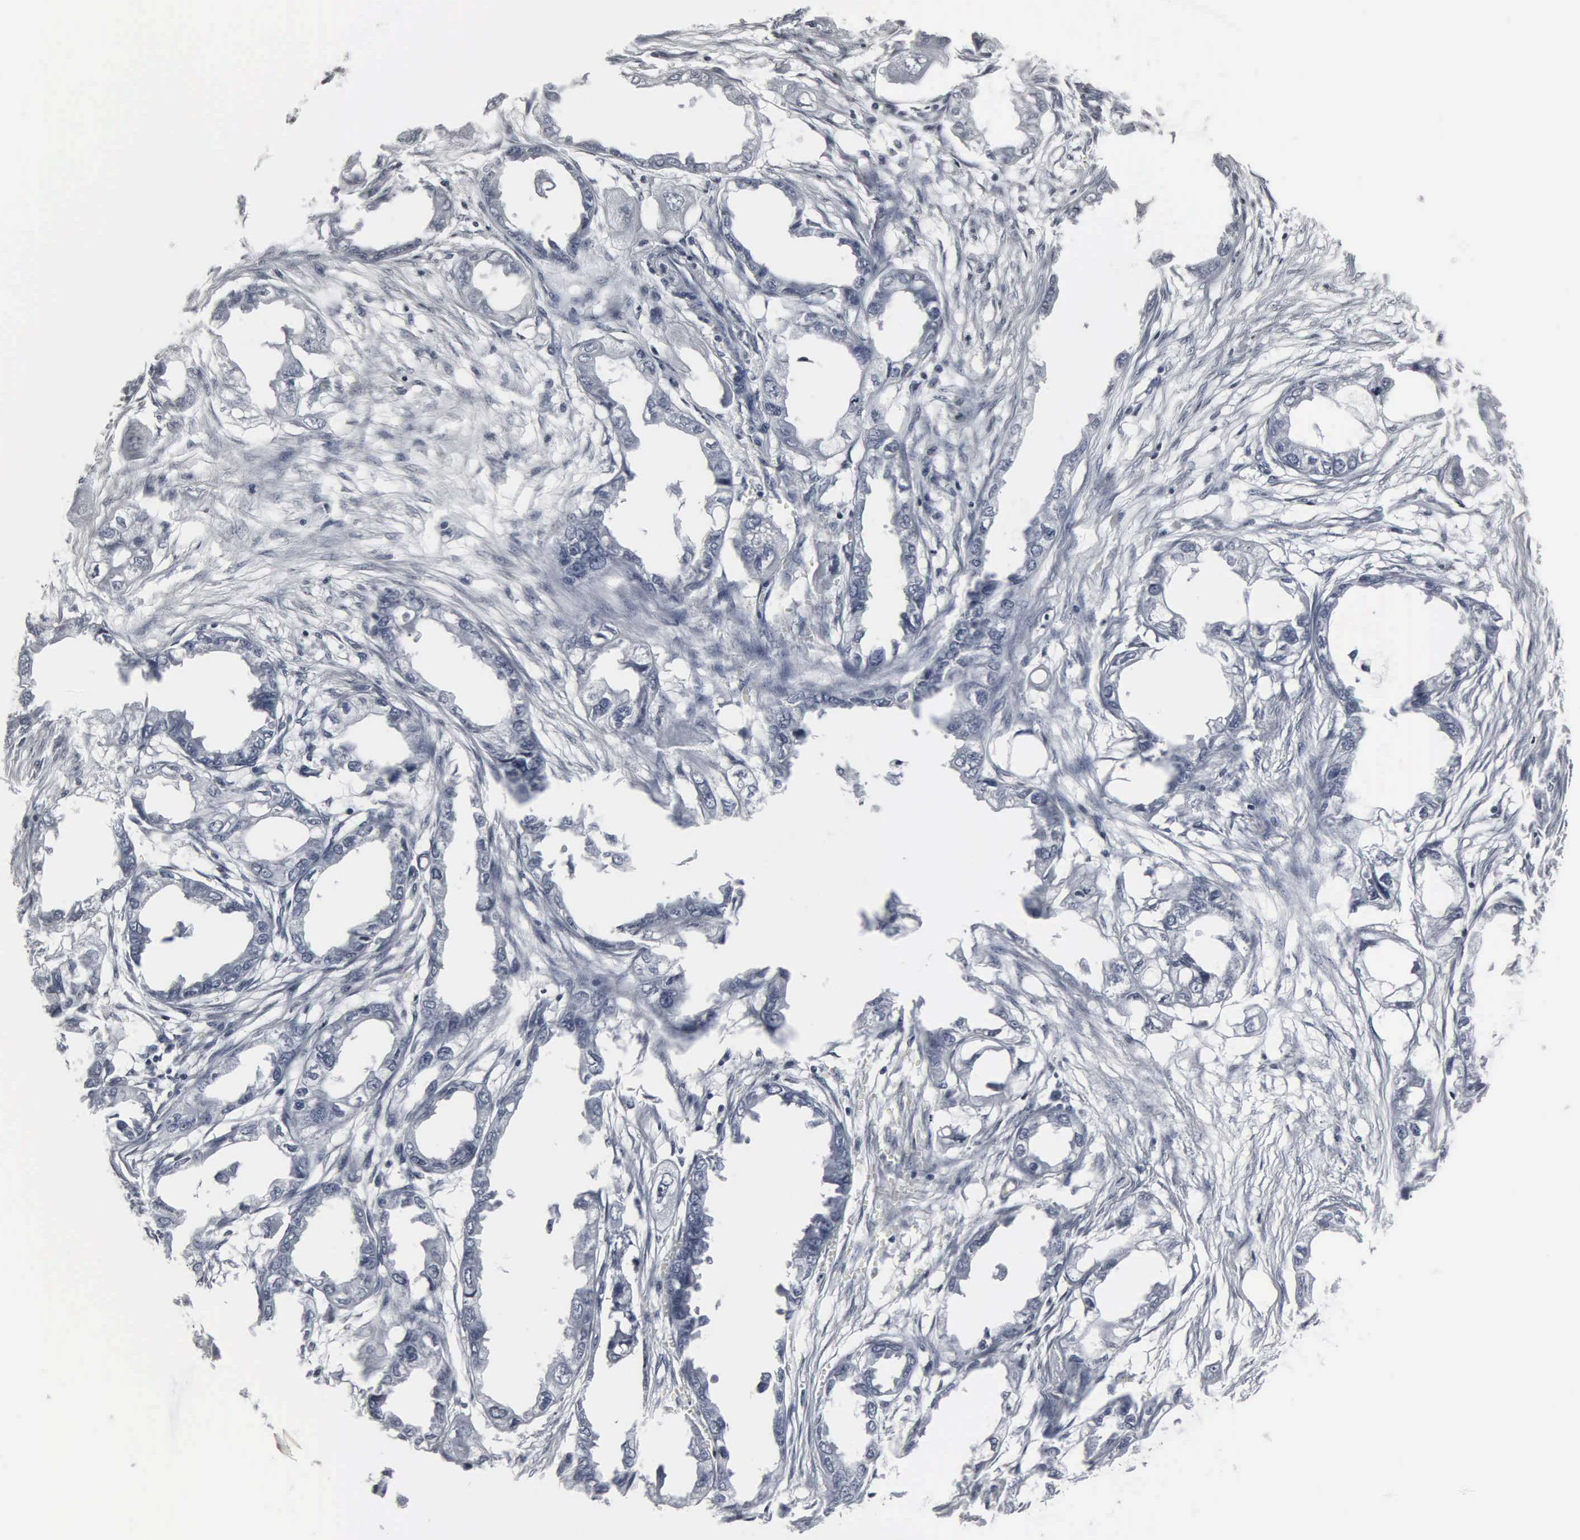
{"staining": {"intensity": "negative", "quantity": "none", "location": "none"}, "tissue": "endometrial cancer", "cell_type": "Tumor cells", "image_type": "cancer", "snomed": [{"axis": "morphology", "description": "Adenocarcinoma, NOS"}, {"axis": "topography", "description": "Endometrium"}], "caption": "Immunohistochemistry (IHC) photomicrograph of endometrial adenocarcinoma stained for a protein (brown), which reveals no positivity in tumor cells.", "gene": "DGCR2", "patient": {"sex": "female", "age": 67}}